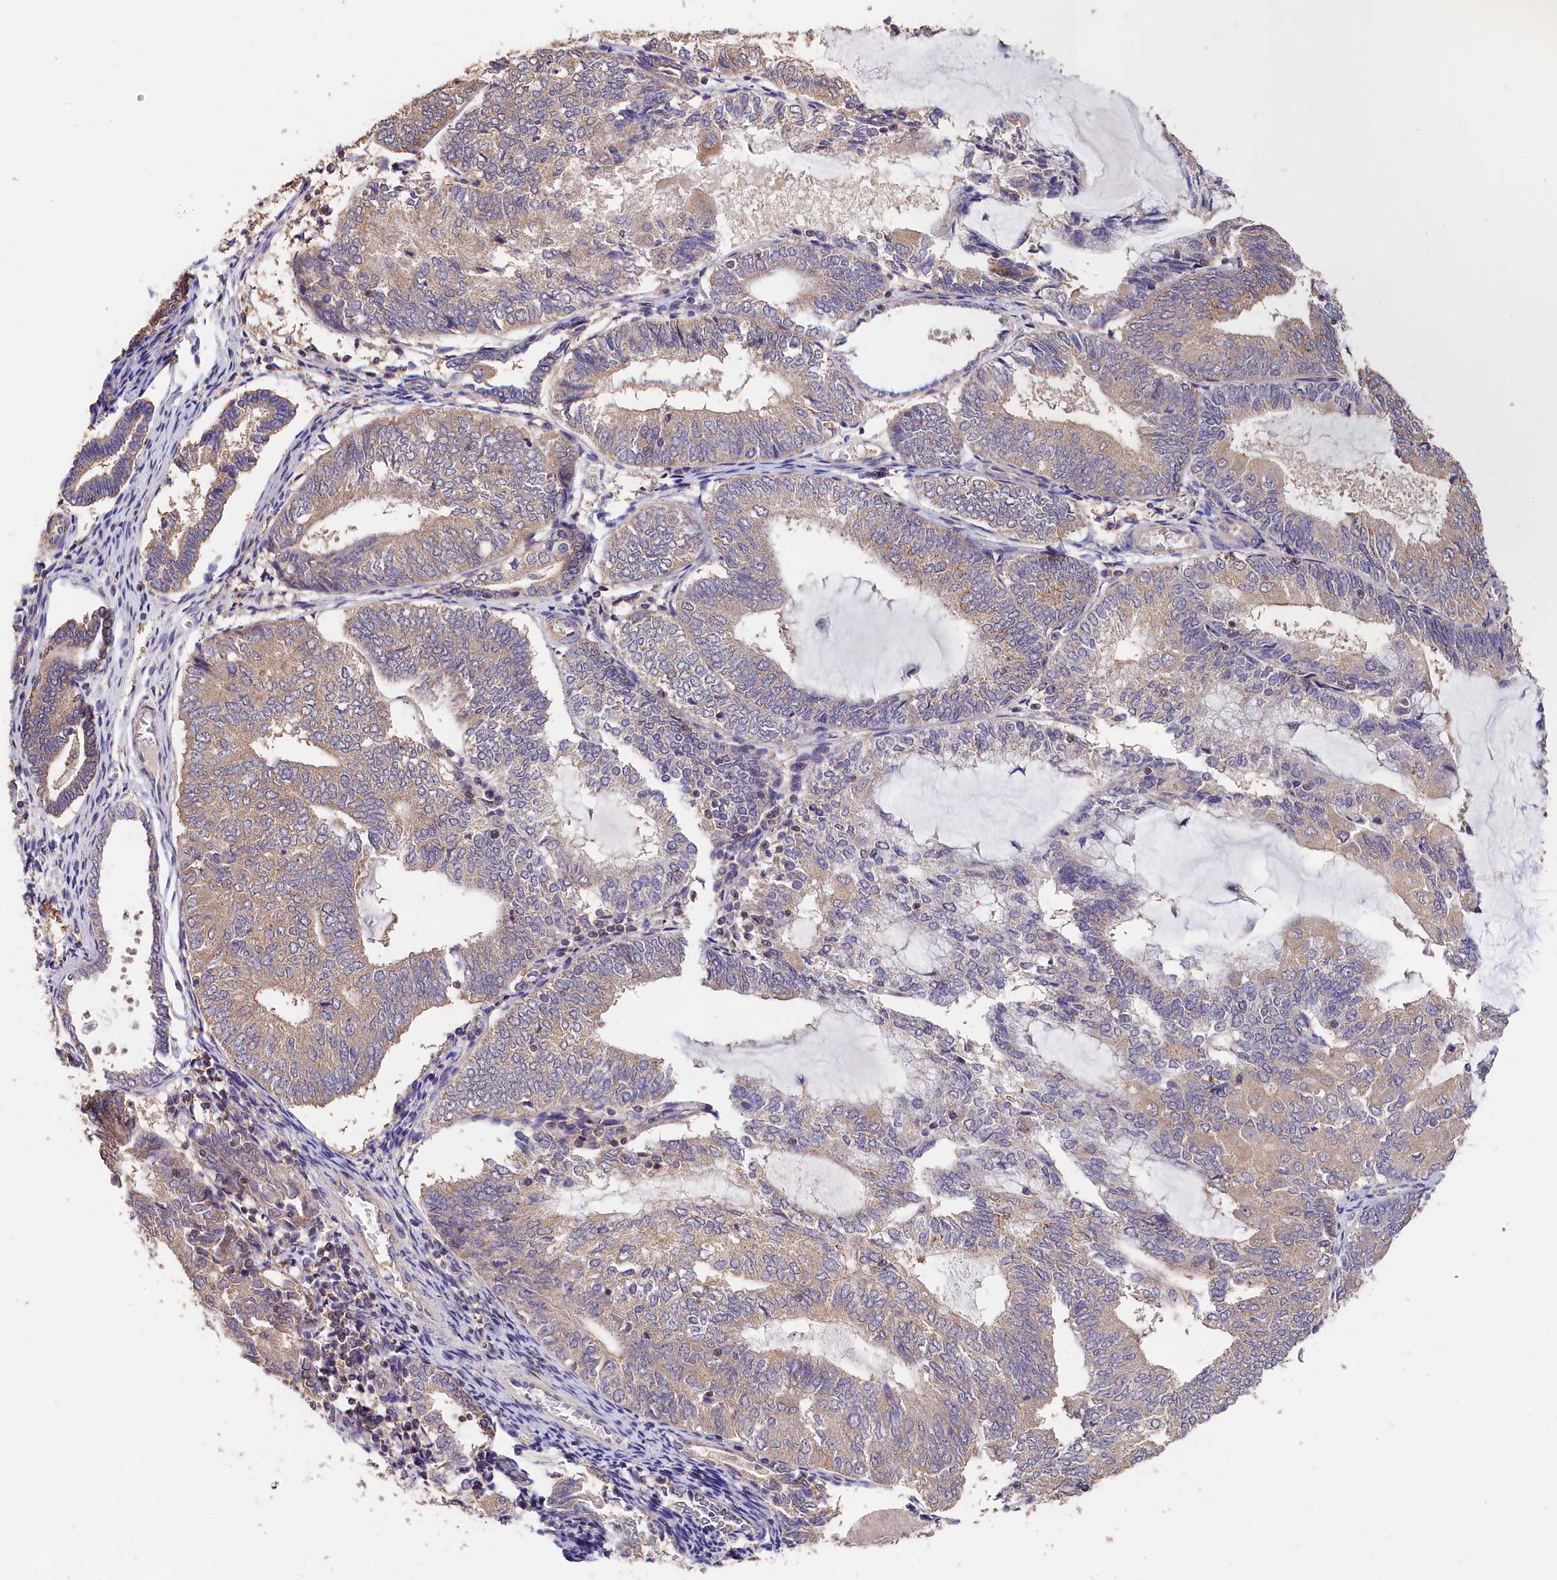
{"staining": {"intensity": "weak", "quantity": ">75%", "location": "cytoplasmic/membranous"}, "tissue": "endometrial cancer", "cell_type": "Tumor cells", "image_type": "cancer", "snomed": [{"axis": "morphology", "description": "Adenocarcinoma, NOS"}, {"axis": "topography", "description": "Endometrium"}], "caption": "High-magnification brightfield microscopy of endometrial cancer (adenocarcinoma) stained with DAB (3,3'-diaminobenzidine) (brown) and counterstained with hematoxylin (blue). tumor cells exhibit weak cytoplasmic/membranous staining is appreciated in approximately>75% of cells. Nuclei are stained in blue.", "gene": "OAS3", "patient": {"sex": "female", "age": 81}}